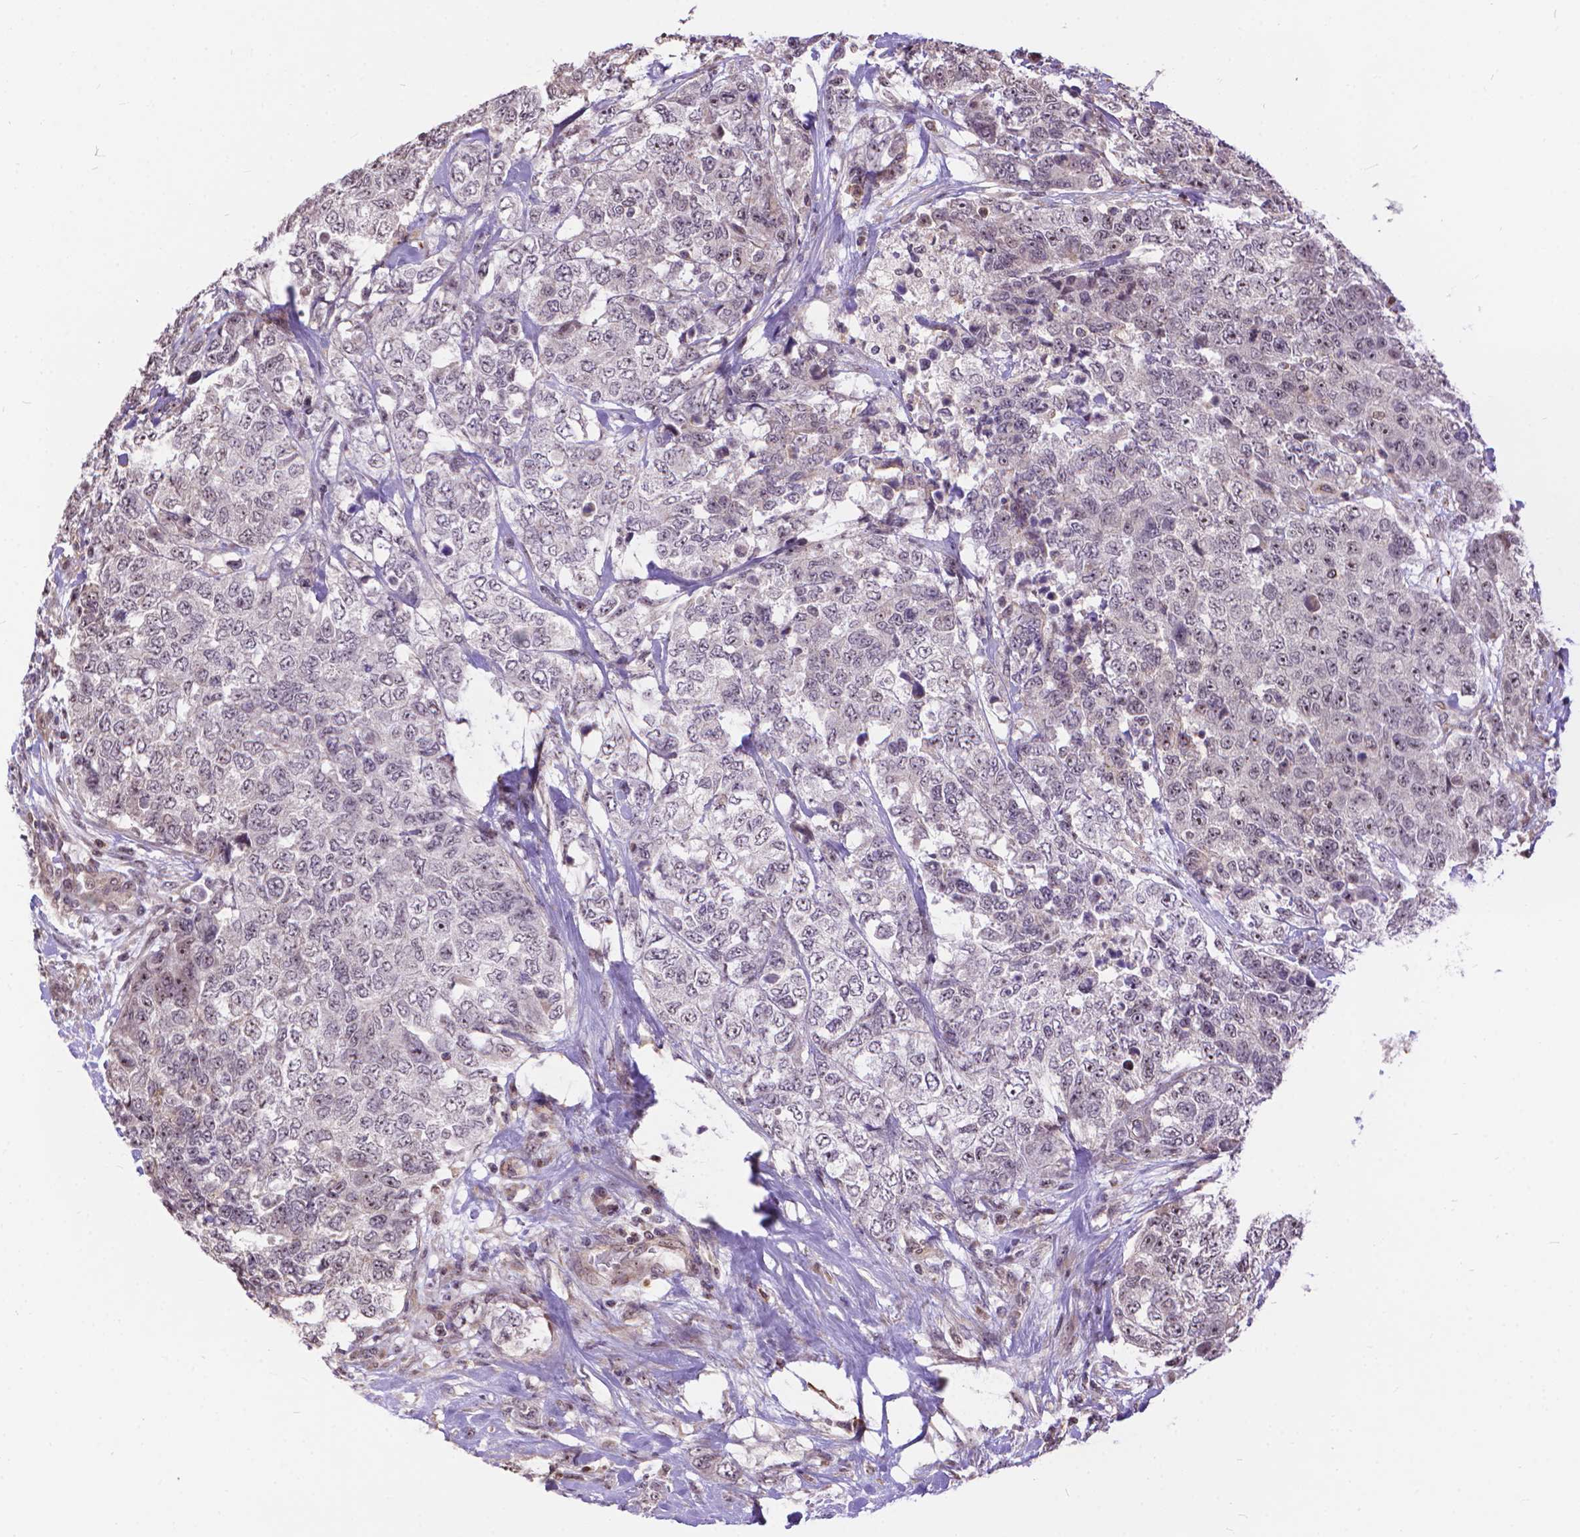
{"staining": {"intensity": "weak", "quantity": "25%-75%", "location": "nuclear"}, "tissue": "urothelial cancer", "cell_type": "Tumor cells", "image_type": "cancer", "snomed": [{"axis": "morphology", "description": "Urothelial carcinoma, High grade"}, {"axis": "topography", "description": "Urinary bladder"}], "caption": "Immunohistochemistry (IHC) image of neoplastic tissue: urothelial cancer stained using IHC exhibits low levels of weak protein expression localized specifically in the nuclear of tumor cells, appearing as a nuclear brown color.", "gene": "TMEM135", "patient": {"sex": "female", "age": 78}}